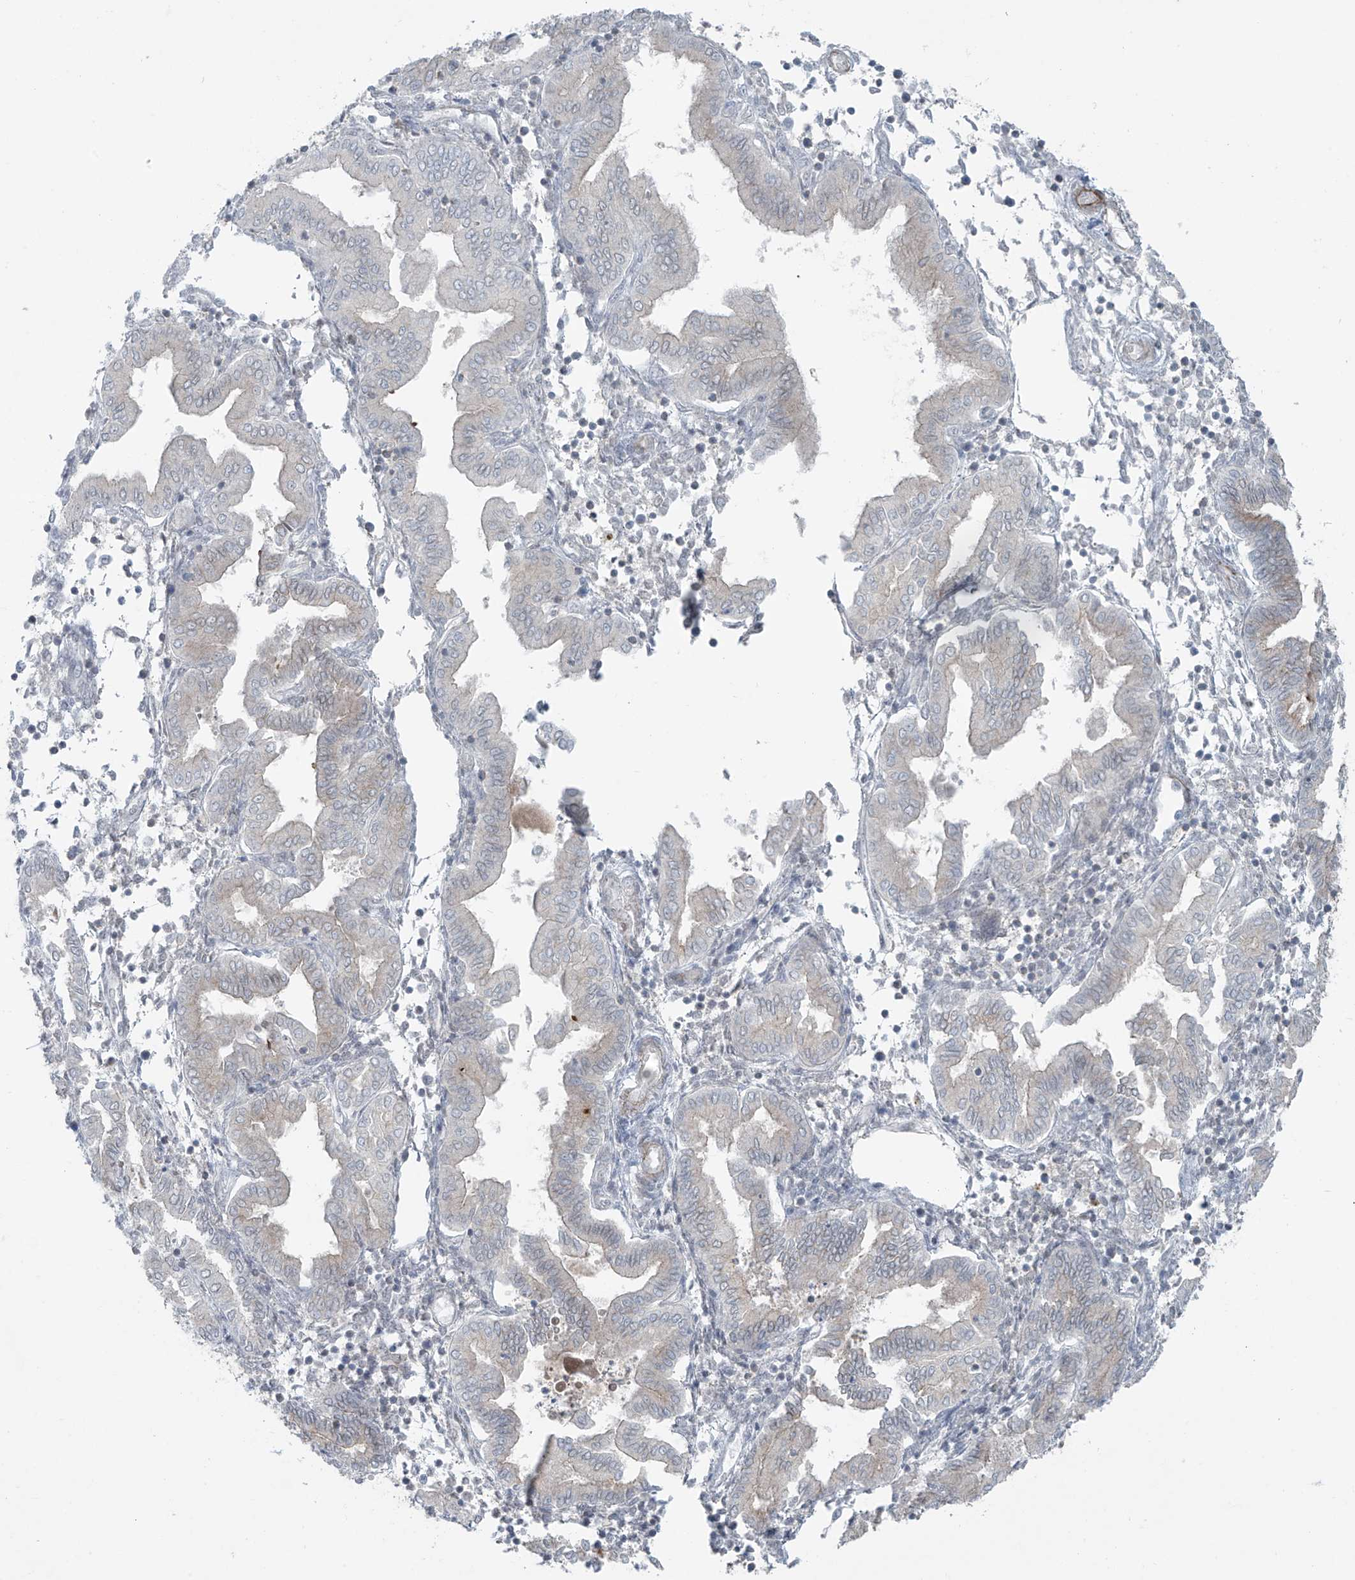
{"staining": {"intensity": "negative", "quantity": "none", "location": "none"}, "tissue": "endometrium", "cell_type": "Cells in endometrial stroma", "image_type": "normal", "snomed": [{"axis": "morphology", "description": "Normal tissue, NOS"}, {"axis": "topography", "description": "Endometrium"}], "caption": "The immunohistochemistry (IHC) image has no significant expression in cells in endometrial stroma of endometrium.", "gene": "RASGEF1A", "patient": {"sex": "female", "age": 53}}